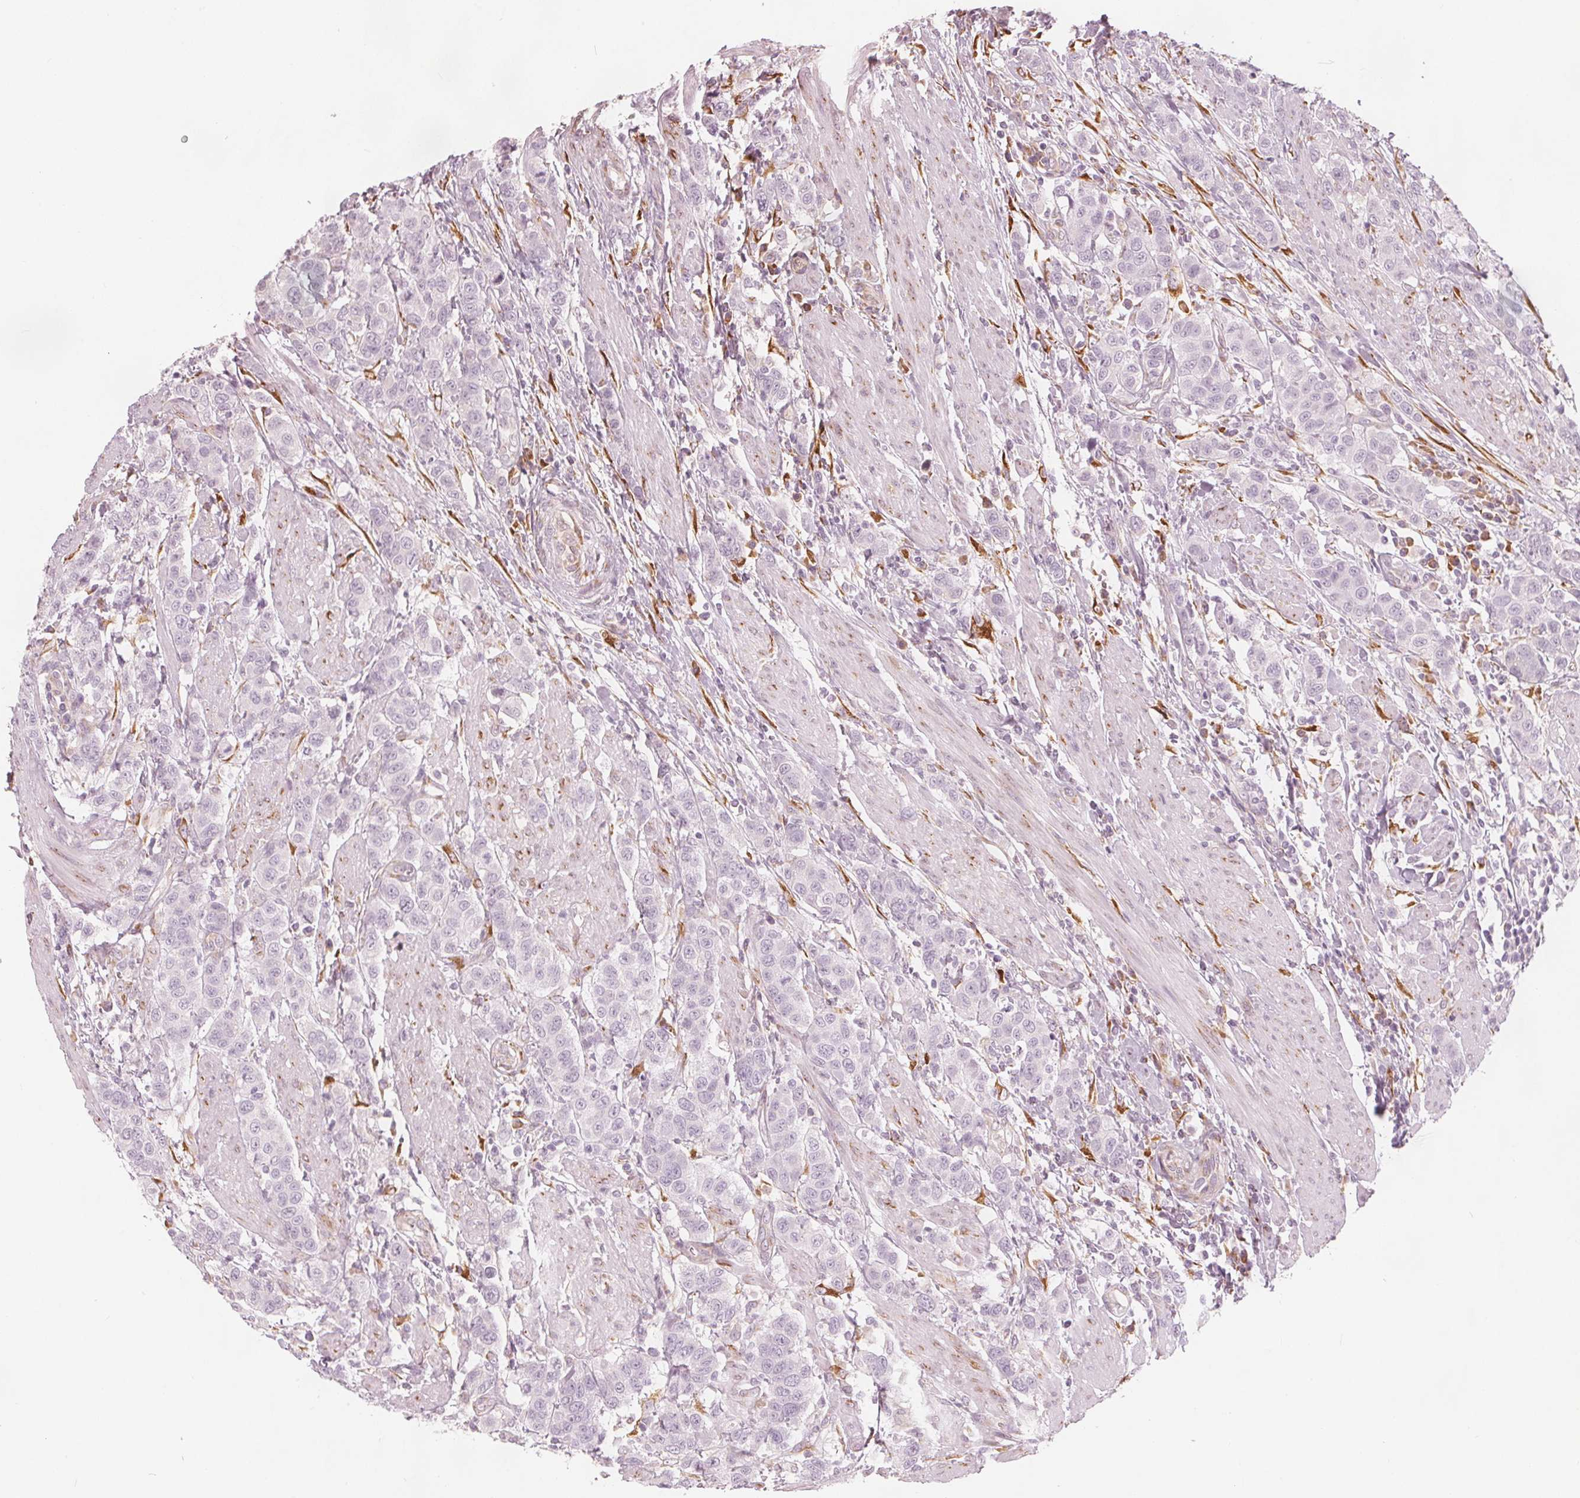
{"staining": {"intensity": "negative", "quantity": "none", "location": "none"}, "tissue": "urothelial cancer", "cell_type": "Tumor cells", "image_type": "cancer", "snomed": [{"axis": "morphology", "description": "Urothelial carcinoma, High grade"}, {"axis": "topography", "description": "Urinary bladder"}], "caption": "Tumor cells are negative for brown protein staining in urothelial carcinoma (high-grade).", "gene": "BRSK1", "patient": {"sex": "female", "age": 58}}